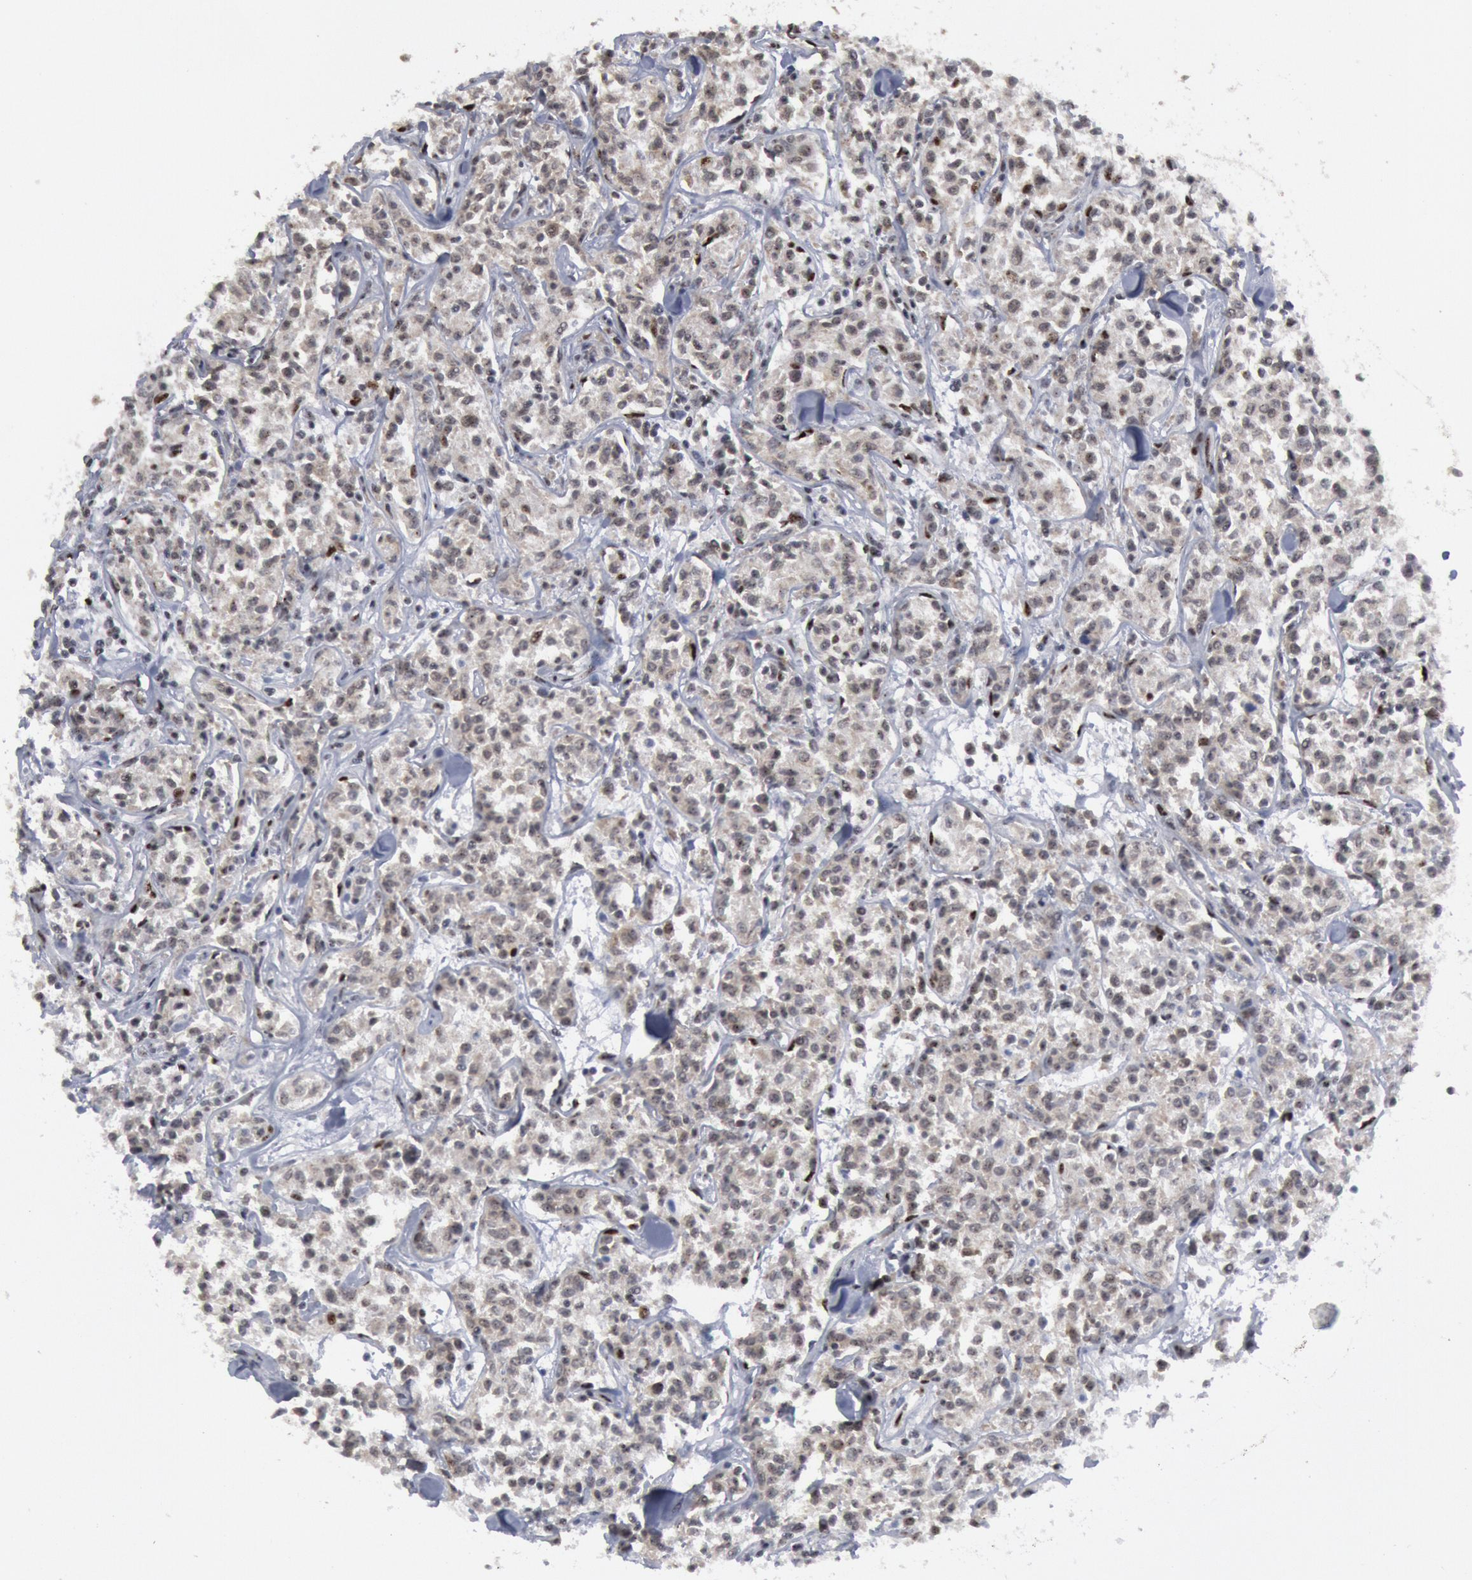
{"staining": {"intensity": "negative", "quantity": "none", "location": "none"}, "tissue": "lymphoma", "cell_type": "Tumor cells", "image_type": "cancer", "snomed": [{"axis": "morphology", "description": "Malignant lymphoma, non-Hodgkin's type, Low grade"}, {"axis": "topography", "description": "Small intestine"}], "caption": "Human lymphoma stained for a protein using immunohistochemistry exhibits no expression in tumor cells.", "gene": "FOXO1", "patient": {"sex": "female", "age": 59}}